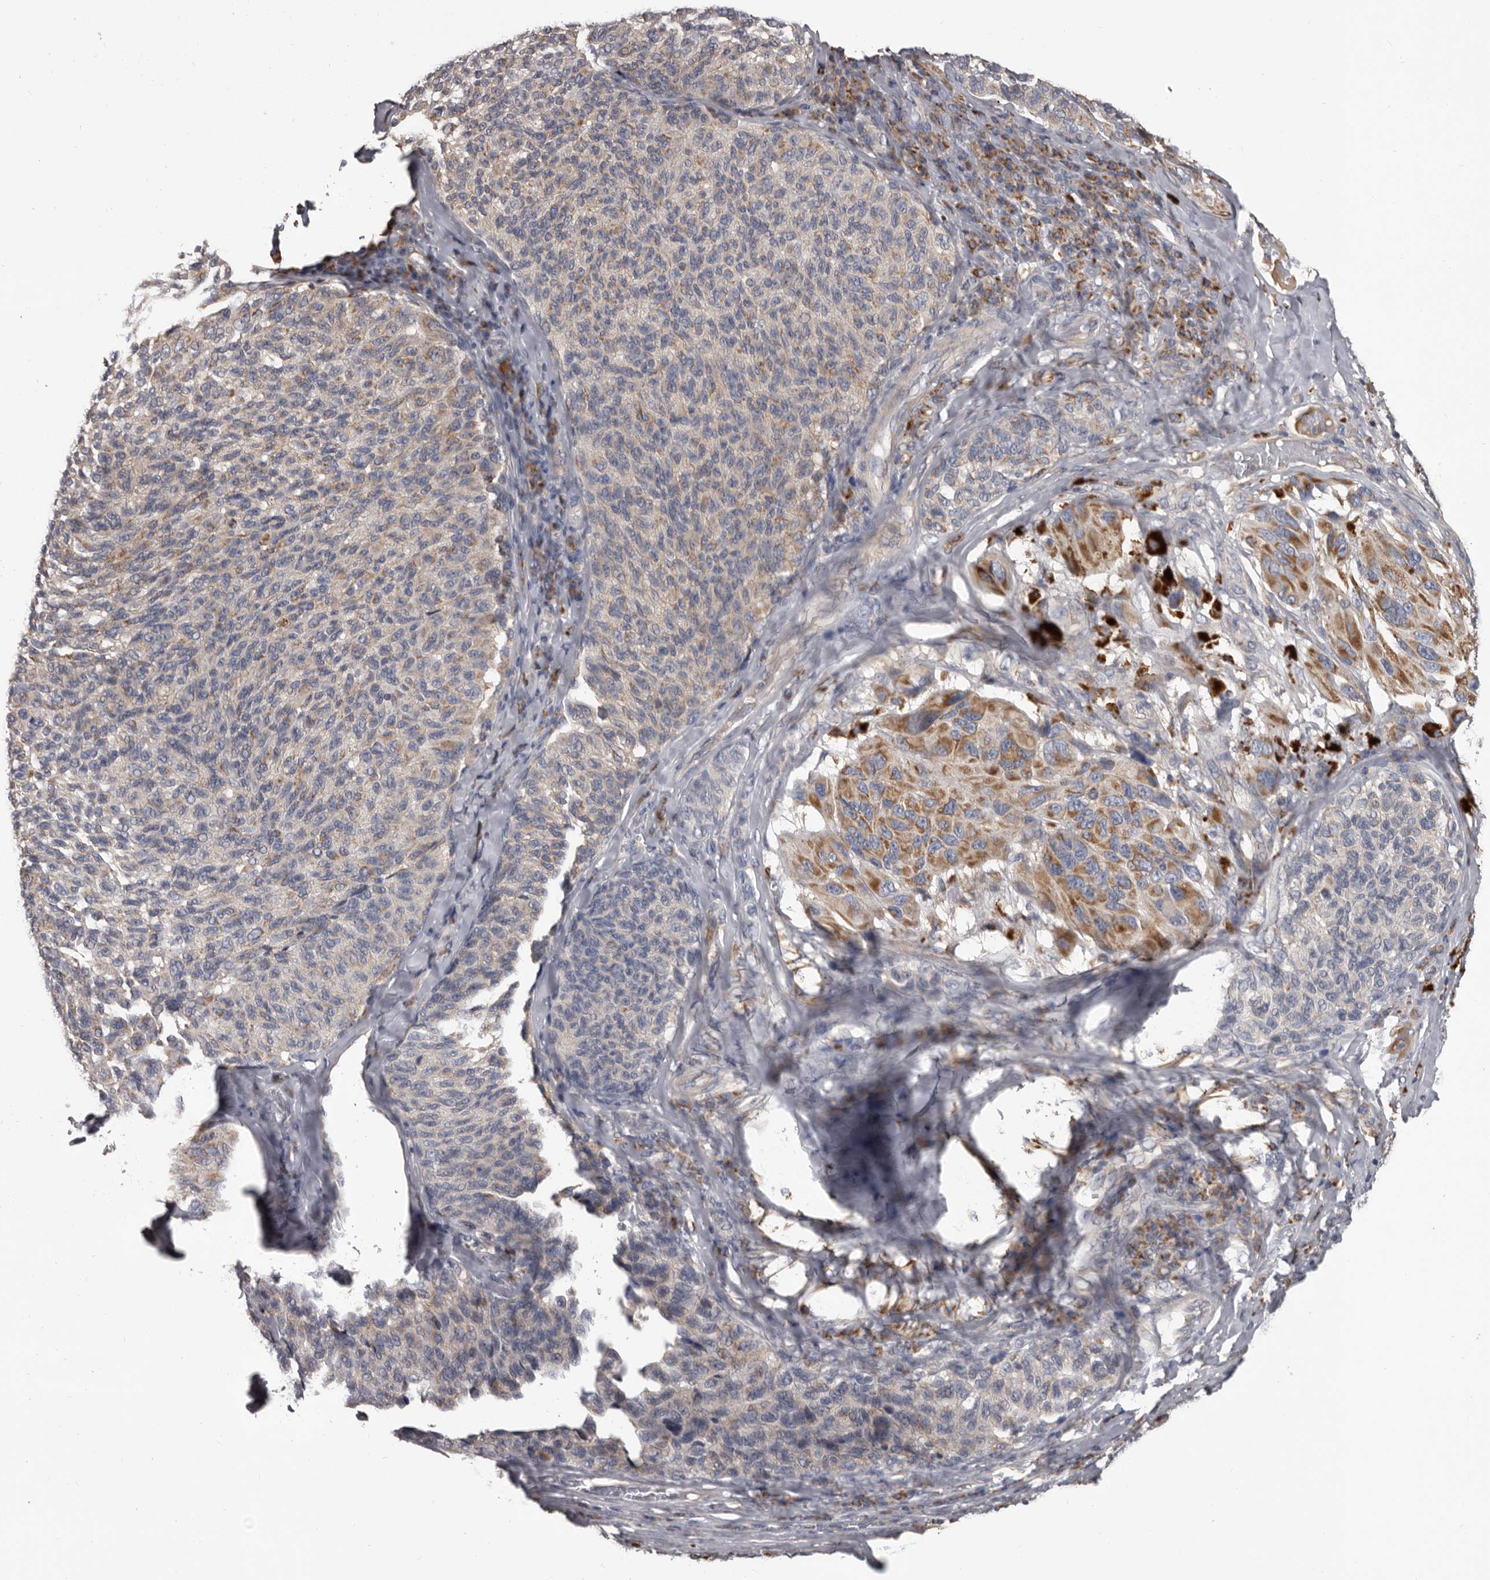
{"staining": {"intensity": "weak", "quantity": "<25%", "location": "cytoplasmic/membranous"}, "tissue": "melanoma", "cell_type": "Tumor cells", "image_type": "cancer", "snomed": [{"axis": "morphology", "description": "Malignant melanoma, NOS"}, {"axis": "topography", "description": "Skin"}], "caption": "The histopathology image shows no staining of tumor cells in melanoma.", "gene": "ALDH5A1", "patient": {"sex": "female", "age": 73}}